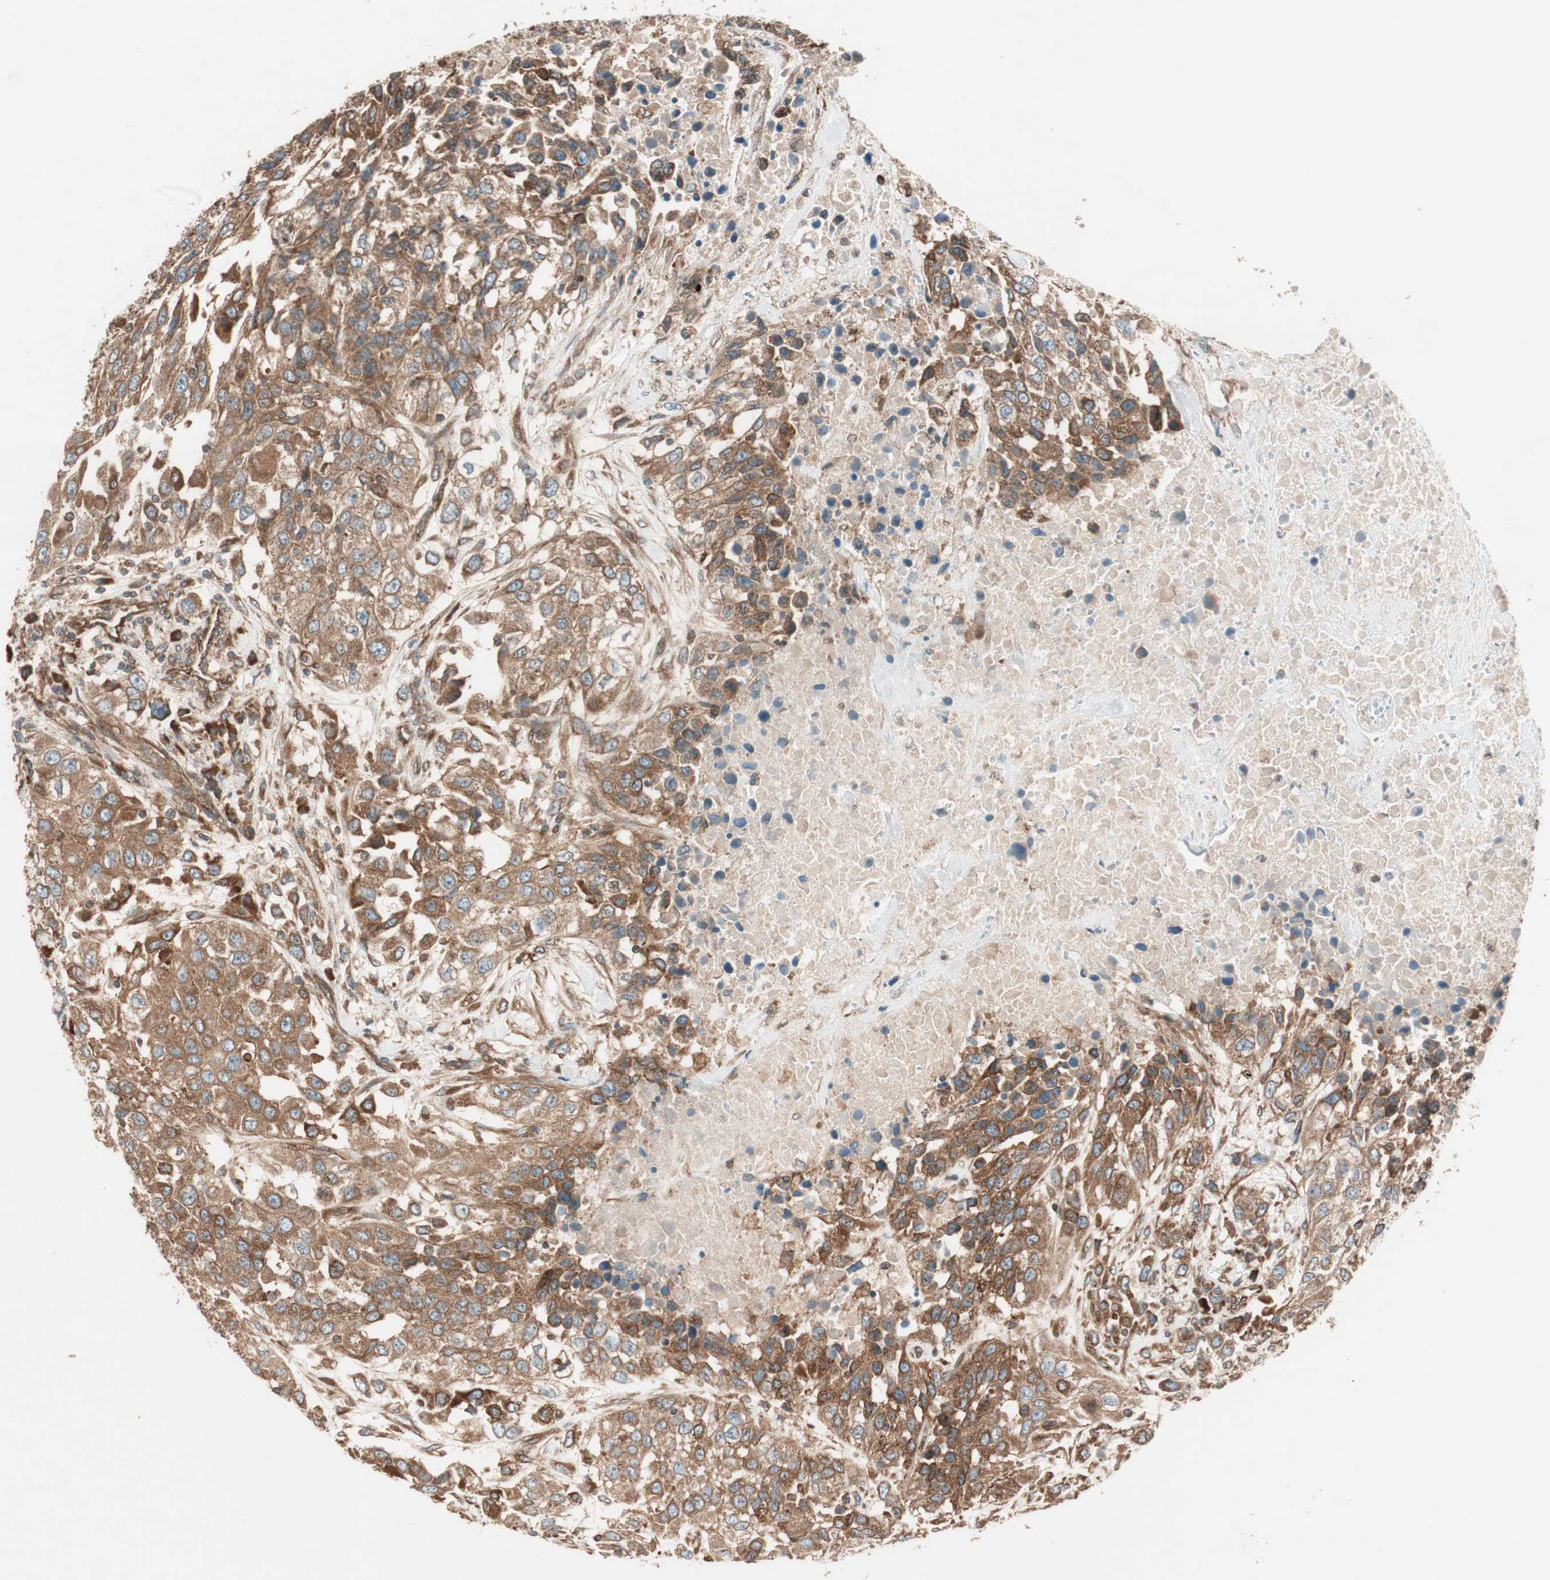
{"staining": {"intensity": "moderate", "quantity": ">75%", "location": "cytoplasmic/membranous"}, "tissue": "urothelial cancer", "cell_type": "Tumor cells", "image_type": "cancer", "snomed": [{"axis": "morphology", "description": "Urothelial carcinoma, High grade"}, {"axis": "topography", "description": "Urinary bladder"}], "caption": "Immunohistochemical staining of high-grade urothelial carcinoma exhibits moderate cytoplasmic/membranous protein positivity in about >75% of tumor cells.", "gene": "RAB5A", "patient": {"sex": "female", "age": 80}}